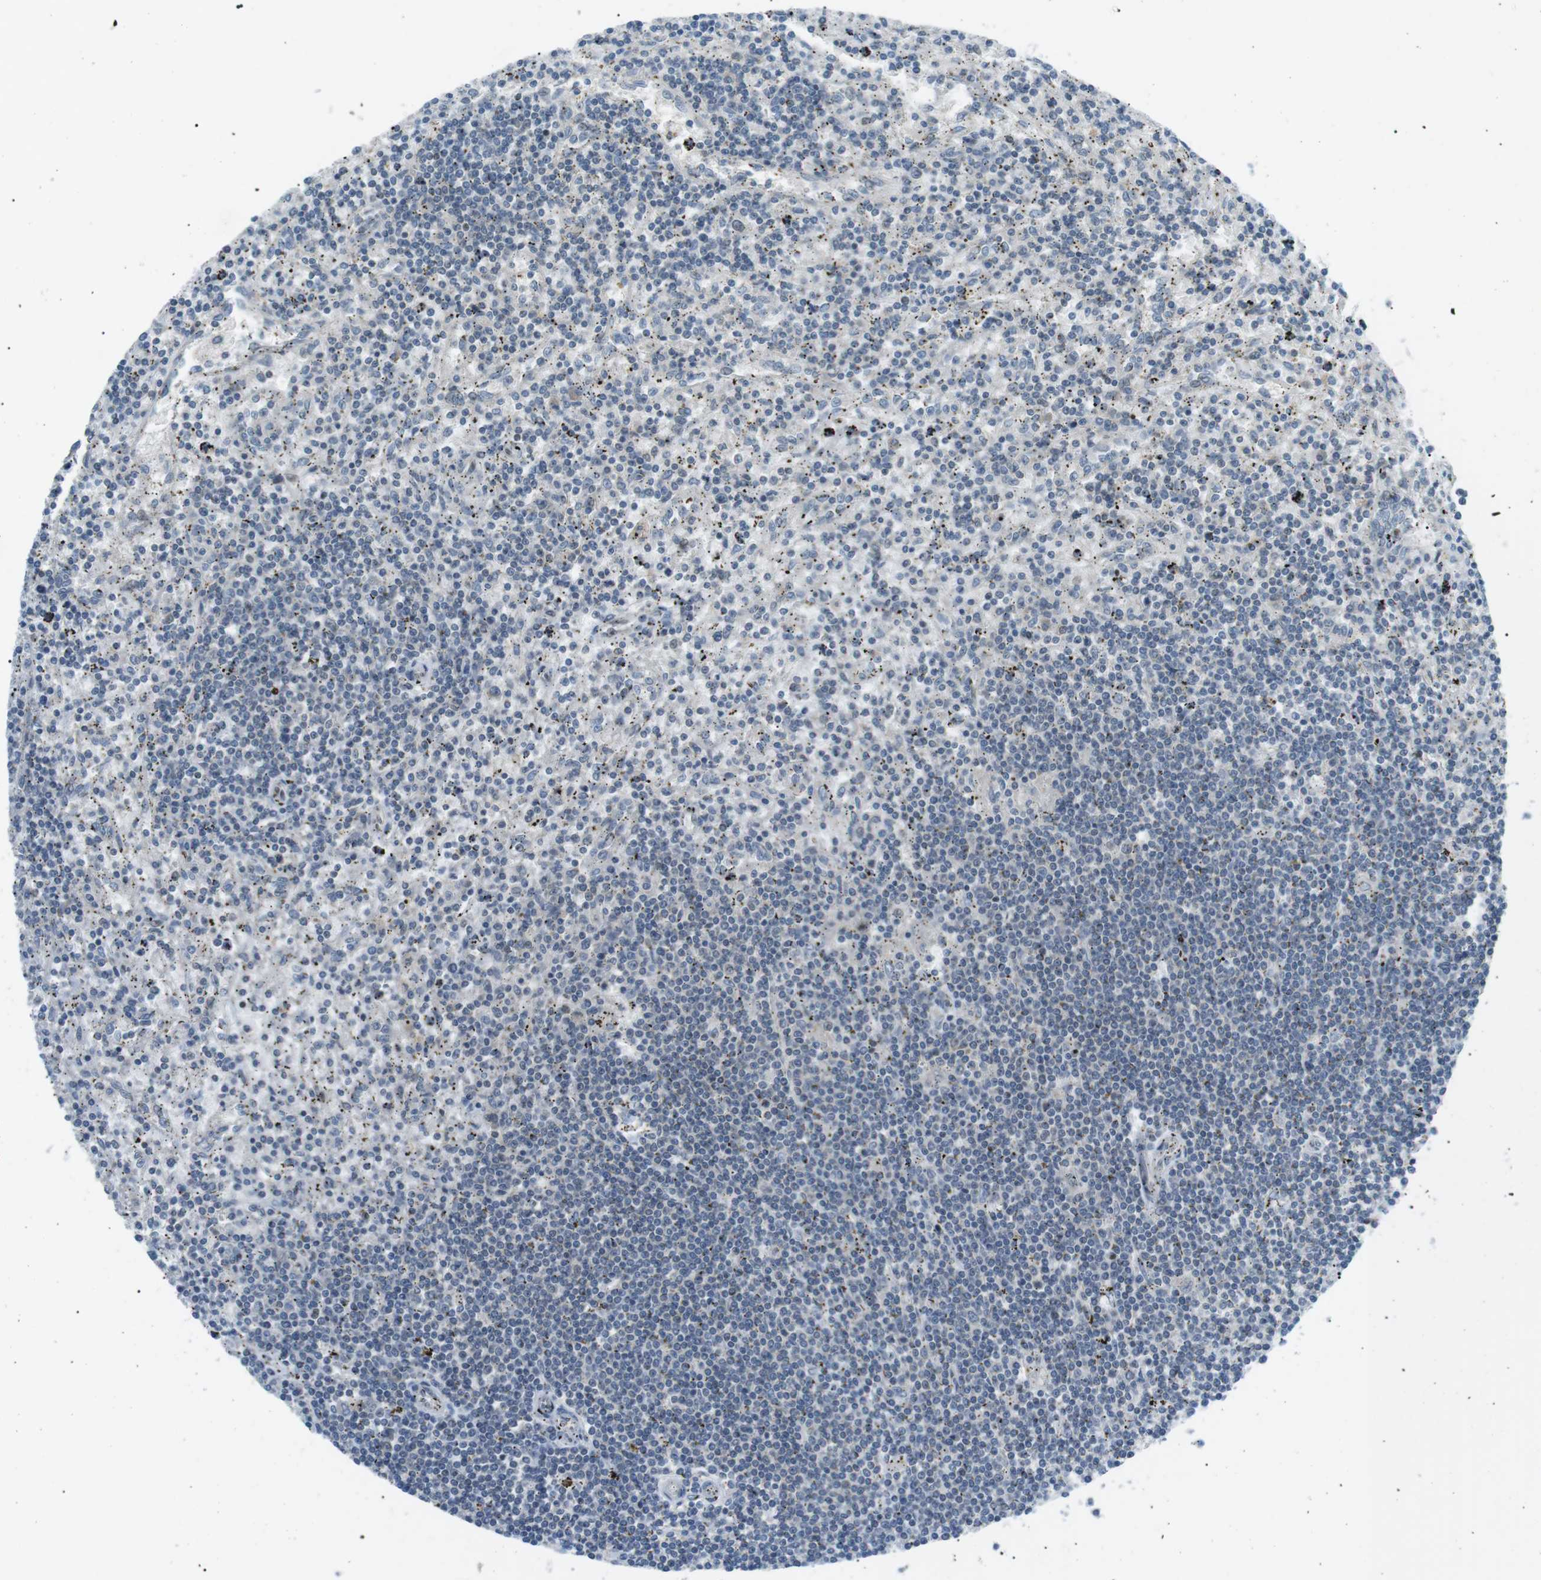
{"staining": {"intensity": "negative", "quantity": "none", "location": "none"}, "tissue": "lymphoma", "cell_type": "Tumor cells", "image_type": "cancer", "snomed": [{"axis": "morphology", "description": "Malignant lymphoma, non-Hodgkin's type, Low grade"}, {"axis": "topography", "description": "Spleen"}], "caption": "High magnification brightfield microscopy of lymphoma stained with DAB (brown) and counterstained with hematoxylin (blue): tumor cells show no significant staining. Brightfield microscopy of immunohistochemistry stained with DAB (3,3'-diaminobenzidine) (brown) and hematoxylin (blue), captured at high magnification.", "gene": "ARID5B", "patient": {"sex": "male", "age": 76}}